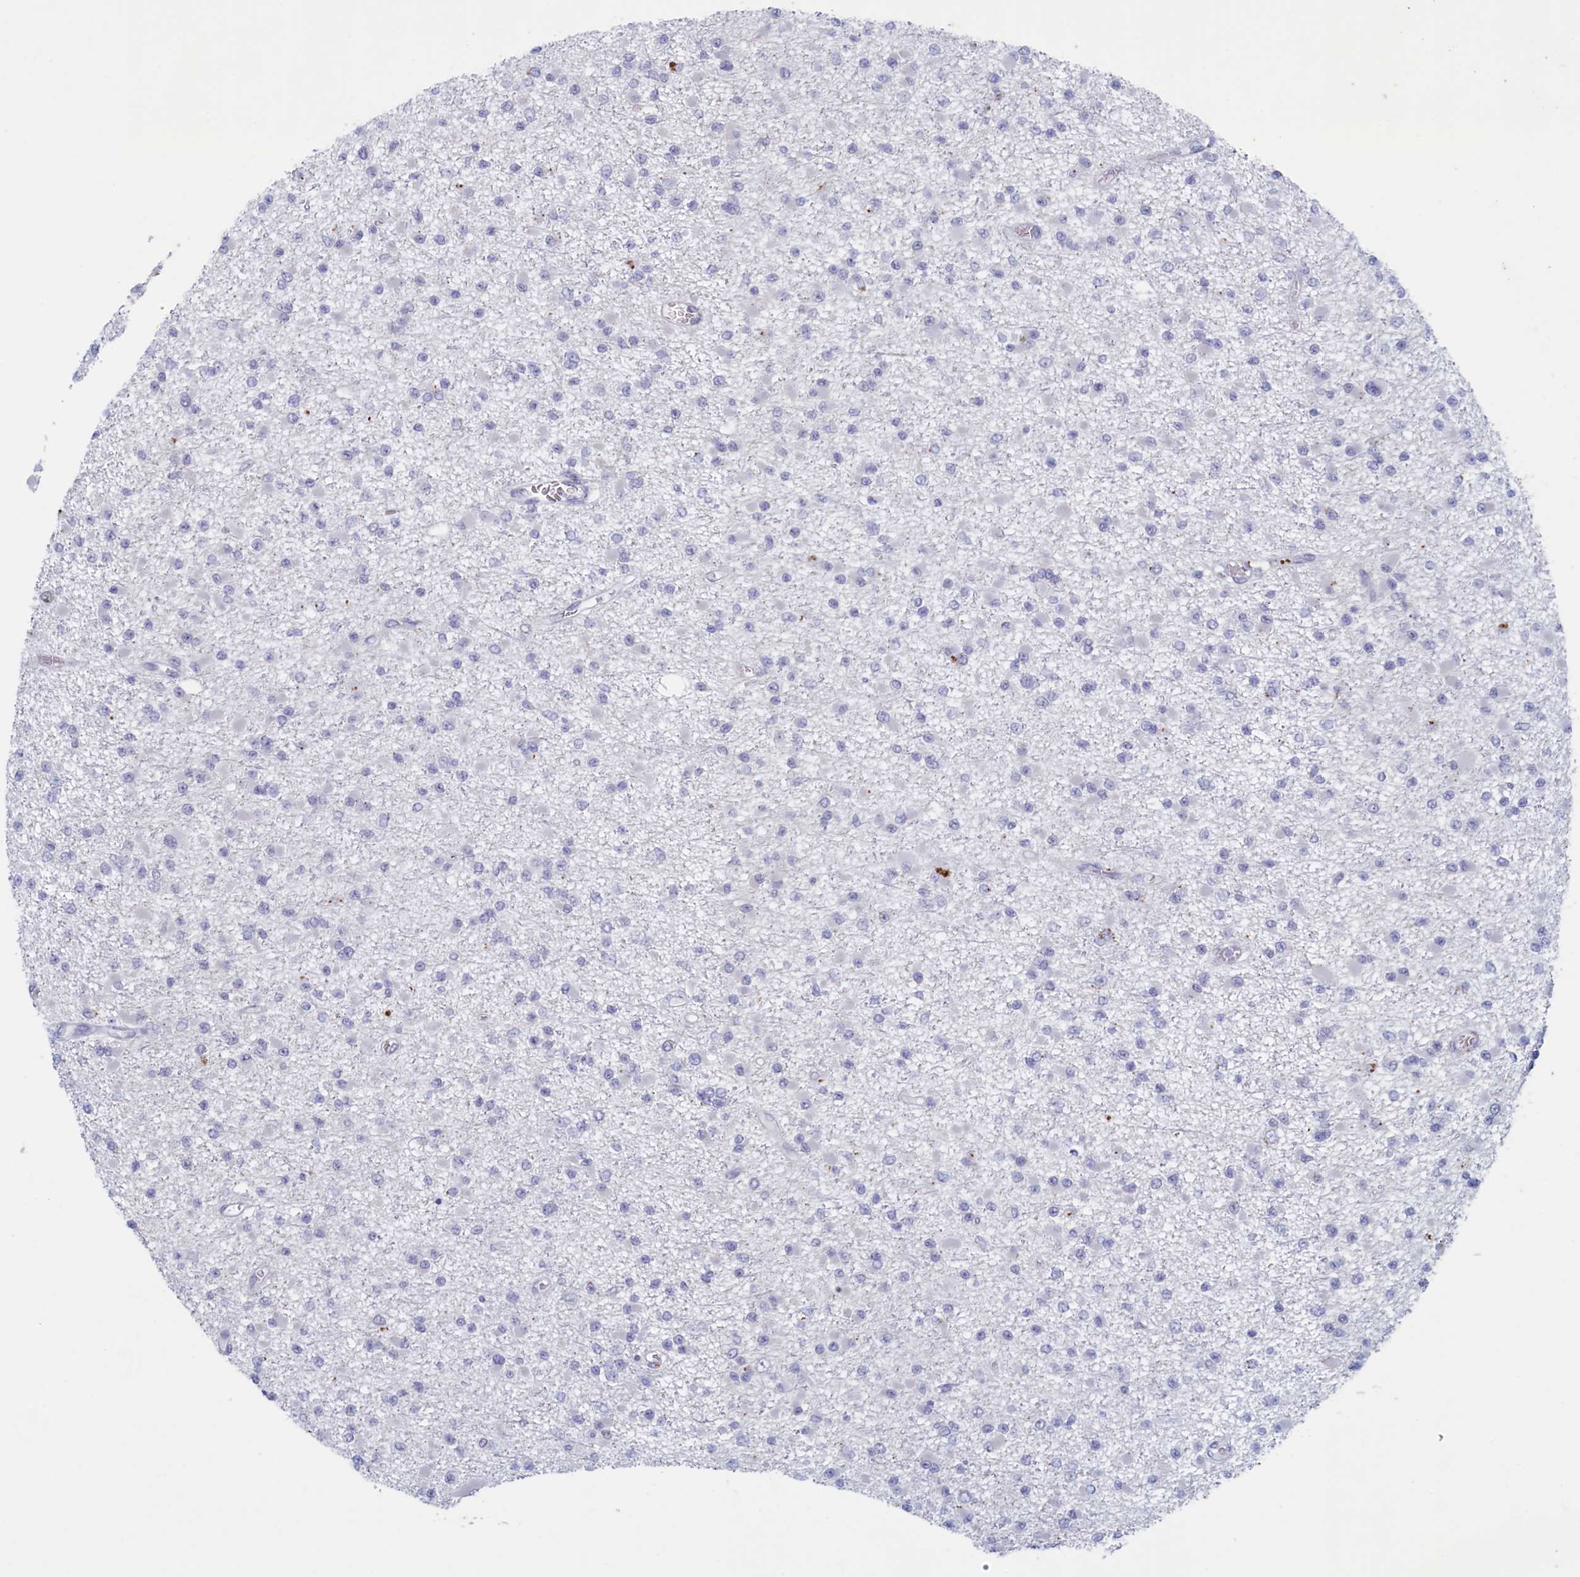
{"staining": {"intensity": "negative", "quantity": "none", "location": "none"}, "tissue": "glioma", "cell_type": "Tumor cells", "image_type": "cancer", "snomed": [{"axis": "morphology", "description": "Glioma, malignant, Low grade"}, {"axis": "topography", "description": "Brain"}], "caption": "IHC image of neoplastic tissue: malignant glioma (low-grade) stained with DAB reveals no significant protein expression in tumor cells.", "gene": "WDR76", "patient": {"sex": "female", "age": 22}}